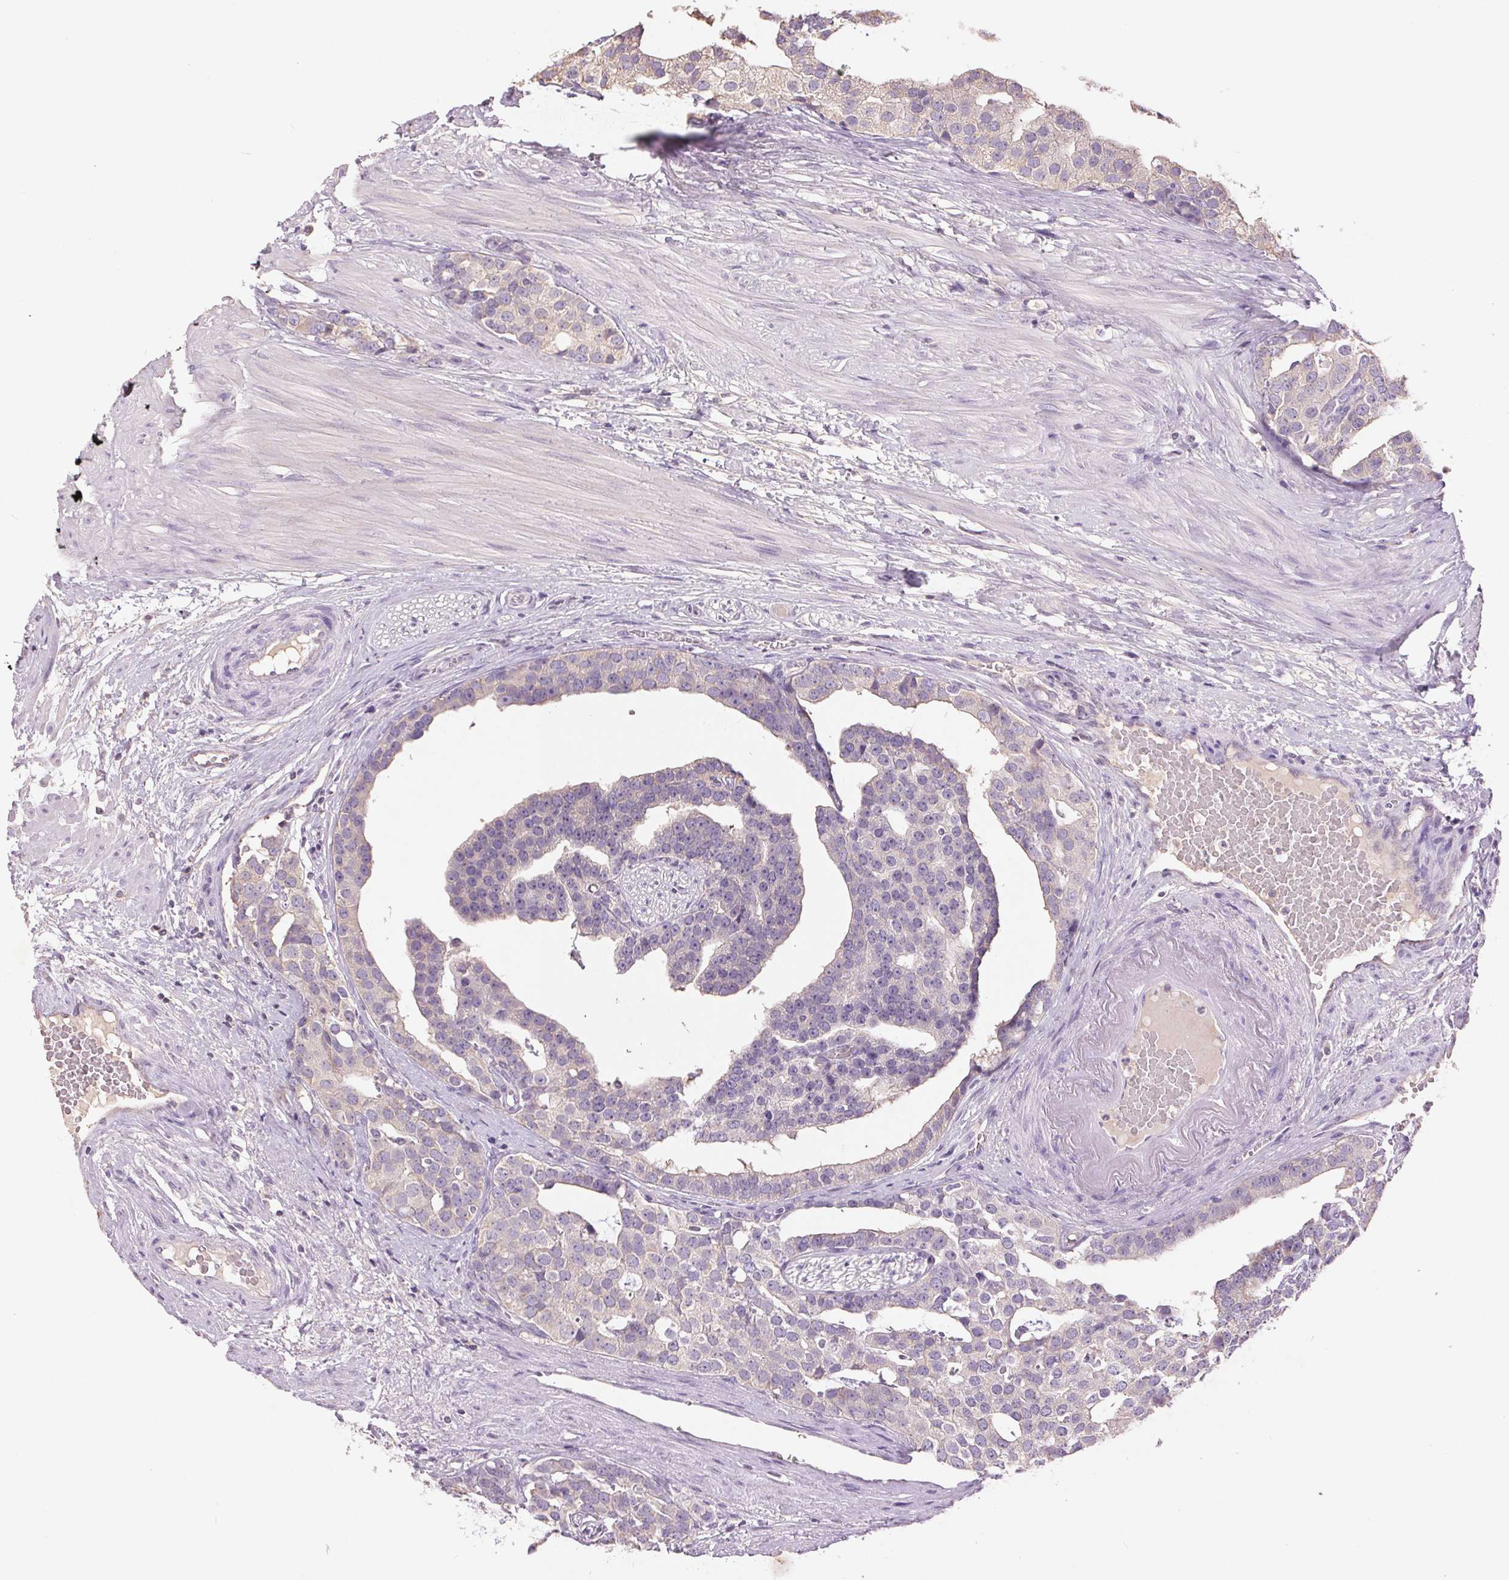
{"staining": {"intensity": "negative", "quantity": "none", "location": "none"}, "tissue": "prostate cancer", "cell_type": "Tumor cells", "image_type": "cancer", "snomed": [{"axis": "morphology", "description": "Adenocarcinoma, High grade"}, {"axis": "topography", "description": "Prostate"}], "caption": "Prostate cancer (adenocarcinoma (high-grade)) was stained to show a protein in brown. There is no significant staining in tumor cells.", "gene": "FXYD4", "patient": {"sex": "male", "age": 71}}